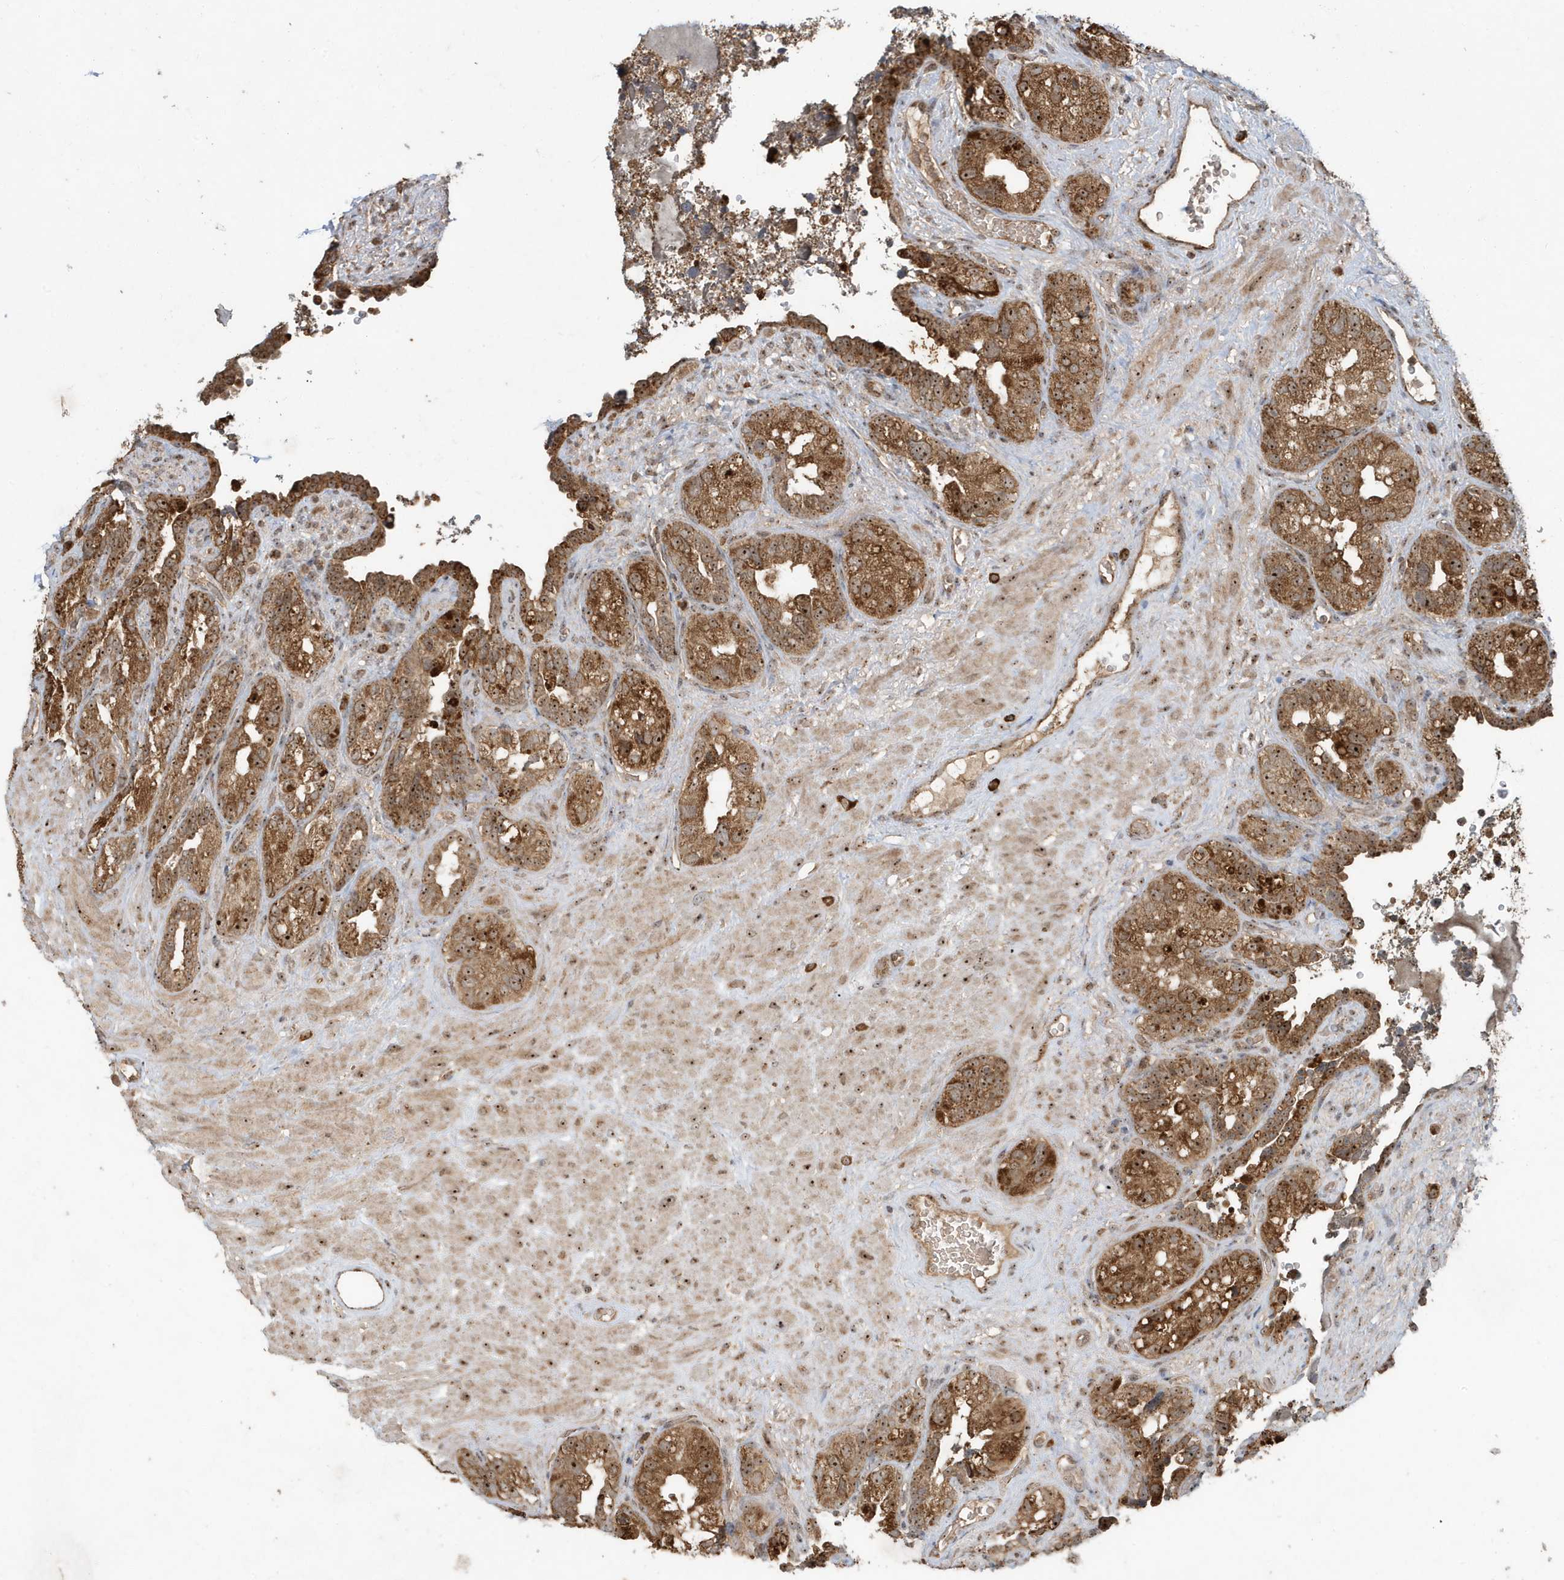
{"staining": {"intensity": "moderate", "quantity": ">75%", "location": "cytoplasmic/membranous,nuclear"}, "tissue": "seminal vesicle", "cell_type": "Glandular cells", "image_type": "normal", "snomed": [{"axis": "morphology", "description": "Normal tissue, NOS"}, {"axis": "topography", "description": "Seminal veicle"}, {"axis": "topography", "description": "Peripheral nerve tissue"}], "caption": "Approximately >75% of glandular cells in benign seminal vesicle reveal moderate cytoplasmic/membranous,nuclear protein expression as visualized by brown immunohistochemical staining.", "gene": "ABCB9", "patient": {"sex": "male", "age": 67}}